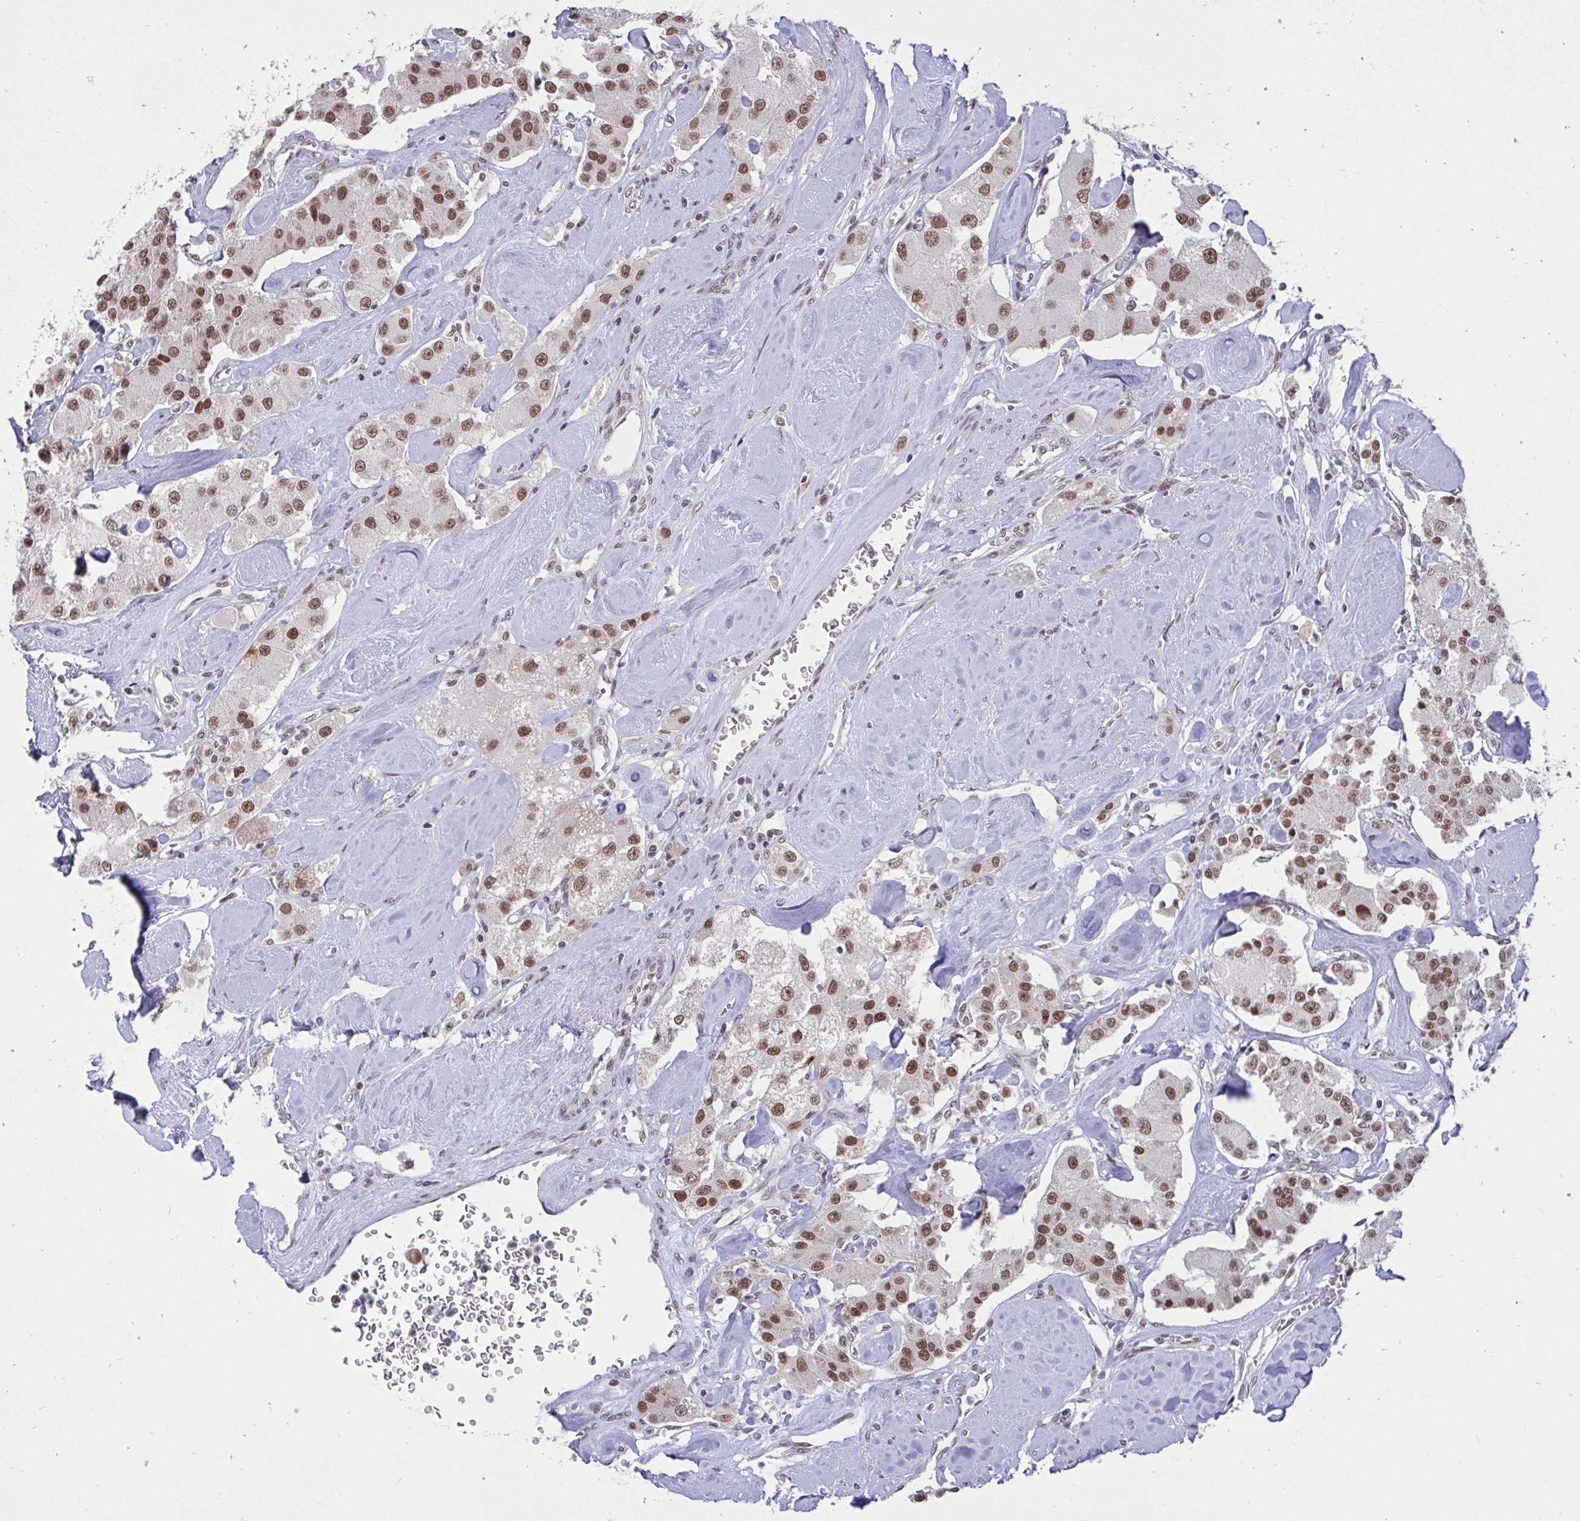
{"staining": {"intensity": "moderate", "quantity": ">75%", "location": "nuclear"}, "tissue": "carcinoid", "cell_type": "Tumor cells", "image_type": "cancer", "snomed": [{"axis": "morphology", "description": "Carcinoid, malignant, NOS"}, {"axis": "topography", "description": "Pancreas"}], "caption": "Immunohistochemistry (IHC) photomicrograph of neoplastic tissue: carcinoid stained using immunohistochemistry demonstrates medium levels of moderate protein expression localized specifically in the nuclear of tumor cells, appearing as a nuclear brown color.", "gene": "PHF10", "patient": {"sex": "male", "age": 41}}